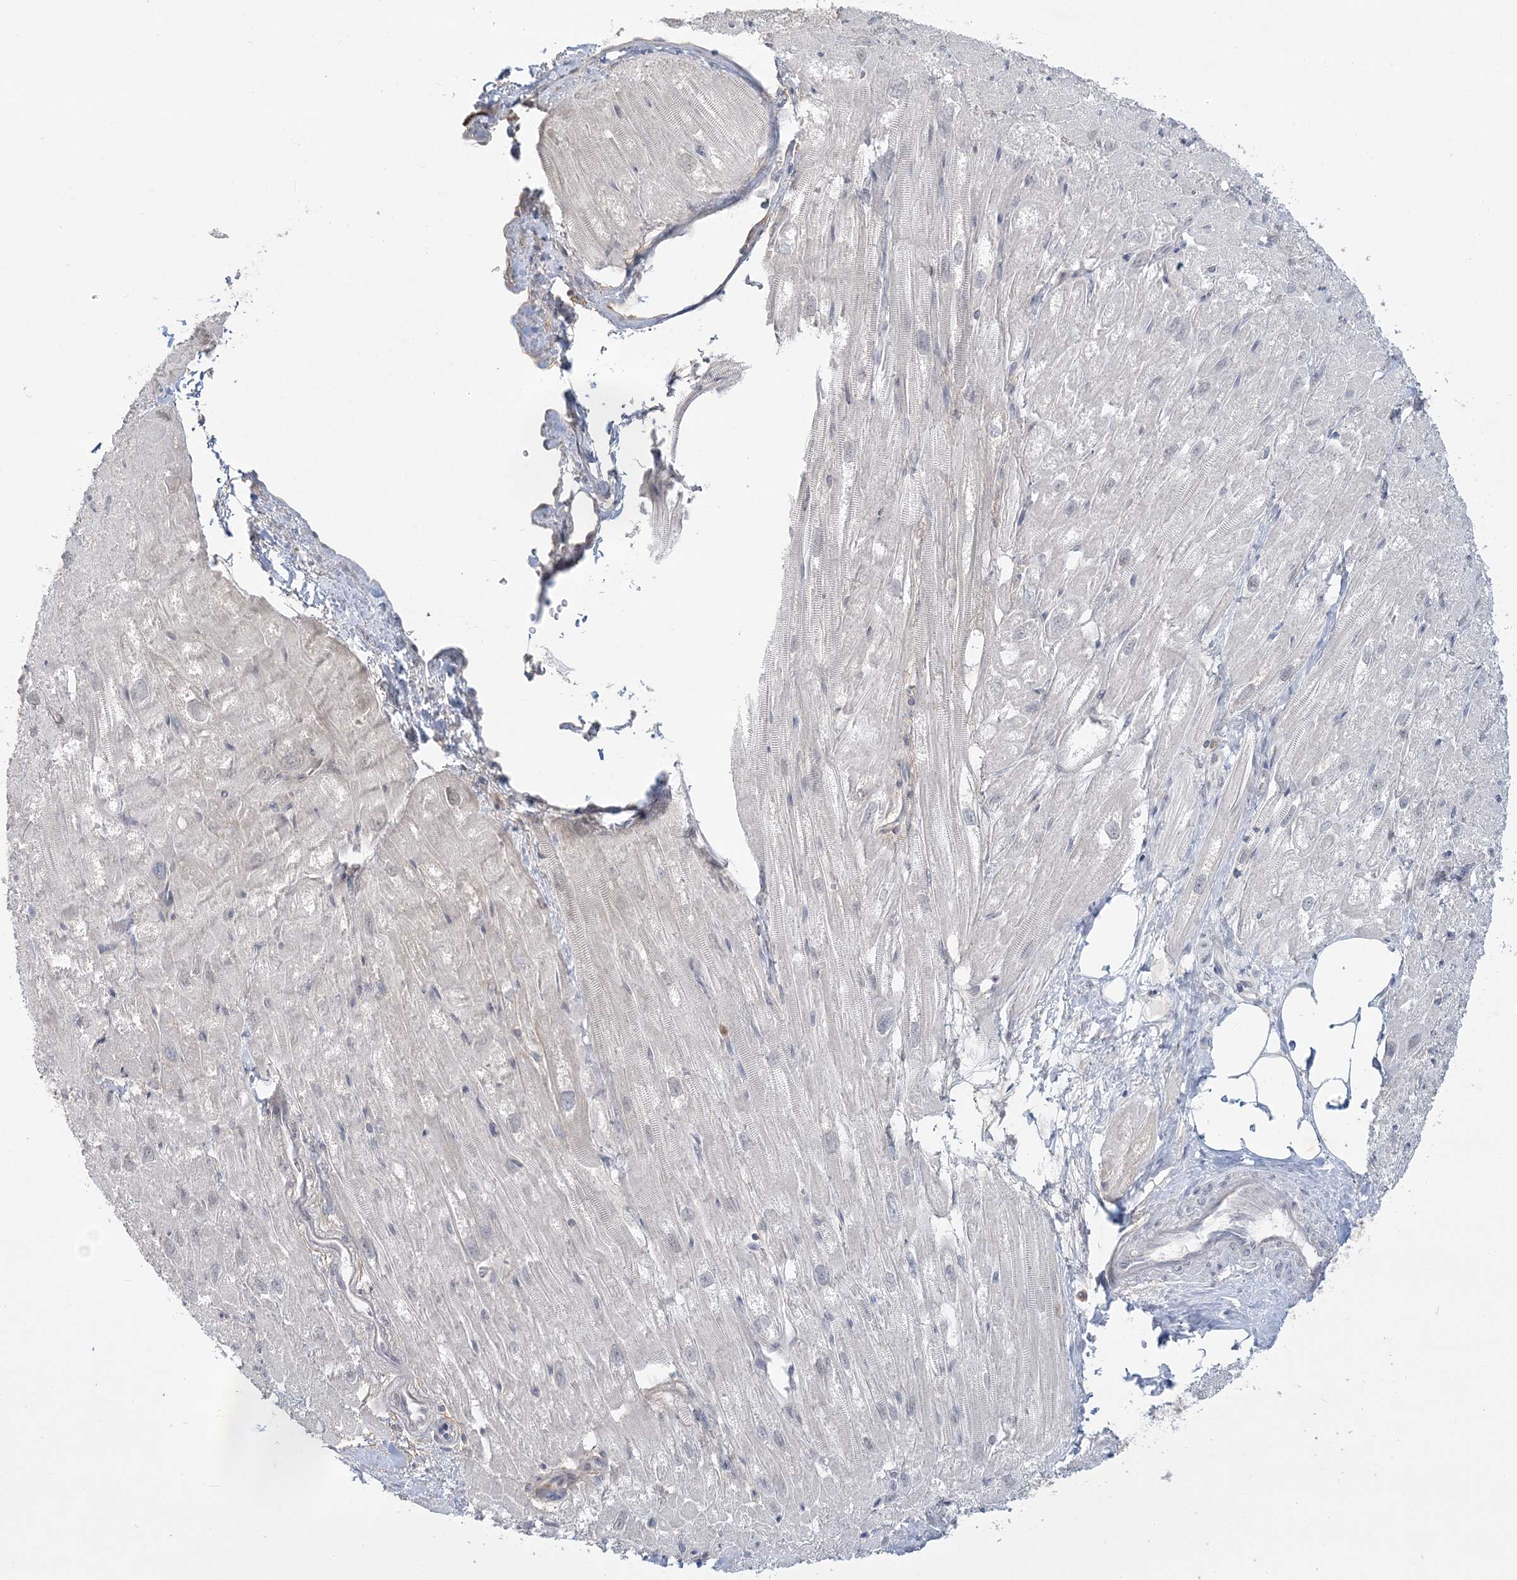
{"staining": {"intensity": "negative", "quantity": "none", "location": "none"}, "tissue": "heart muscle", "cell_type": "Cardiomyocytes", "image_type": "normal", "snomed": [{"axis": "morphology", "description": "Normal tissue, NOS"}, {"axis": "topography", "description": "Heart"}], "caption": "IHC of benign human heart muscle demonstrates no positivity in cardiomyocytes.", "gene": "ANKS1A", "patient": {"sex": "male", "age": 50}}